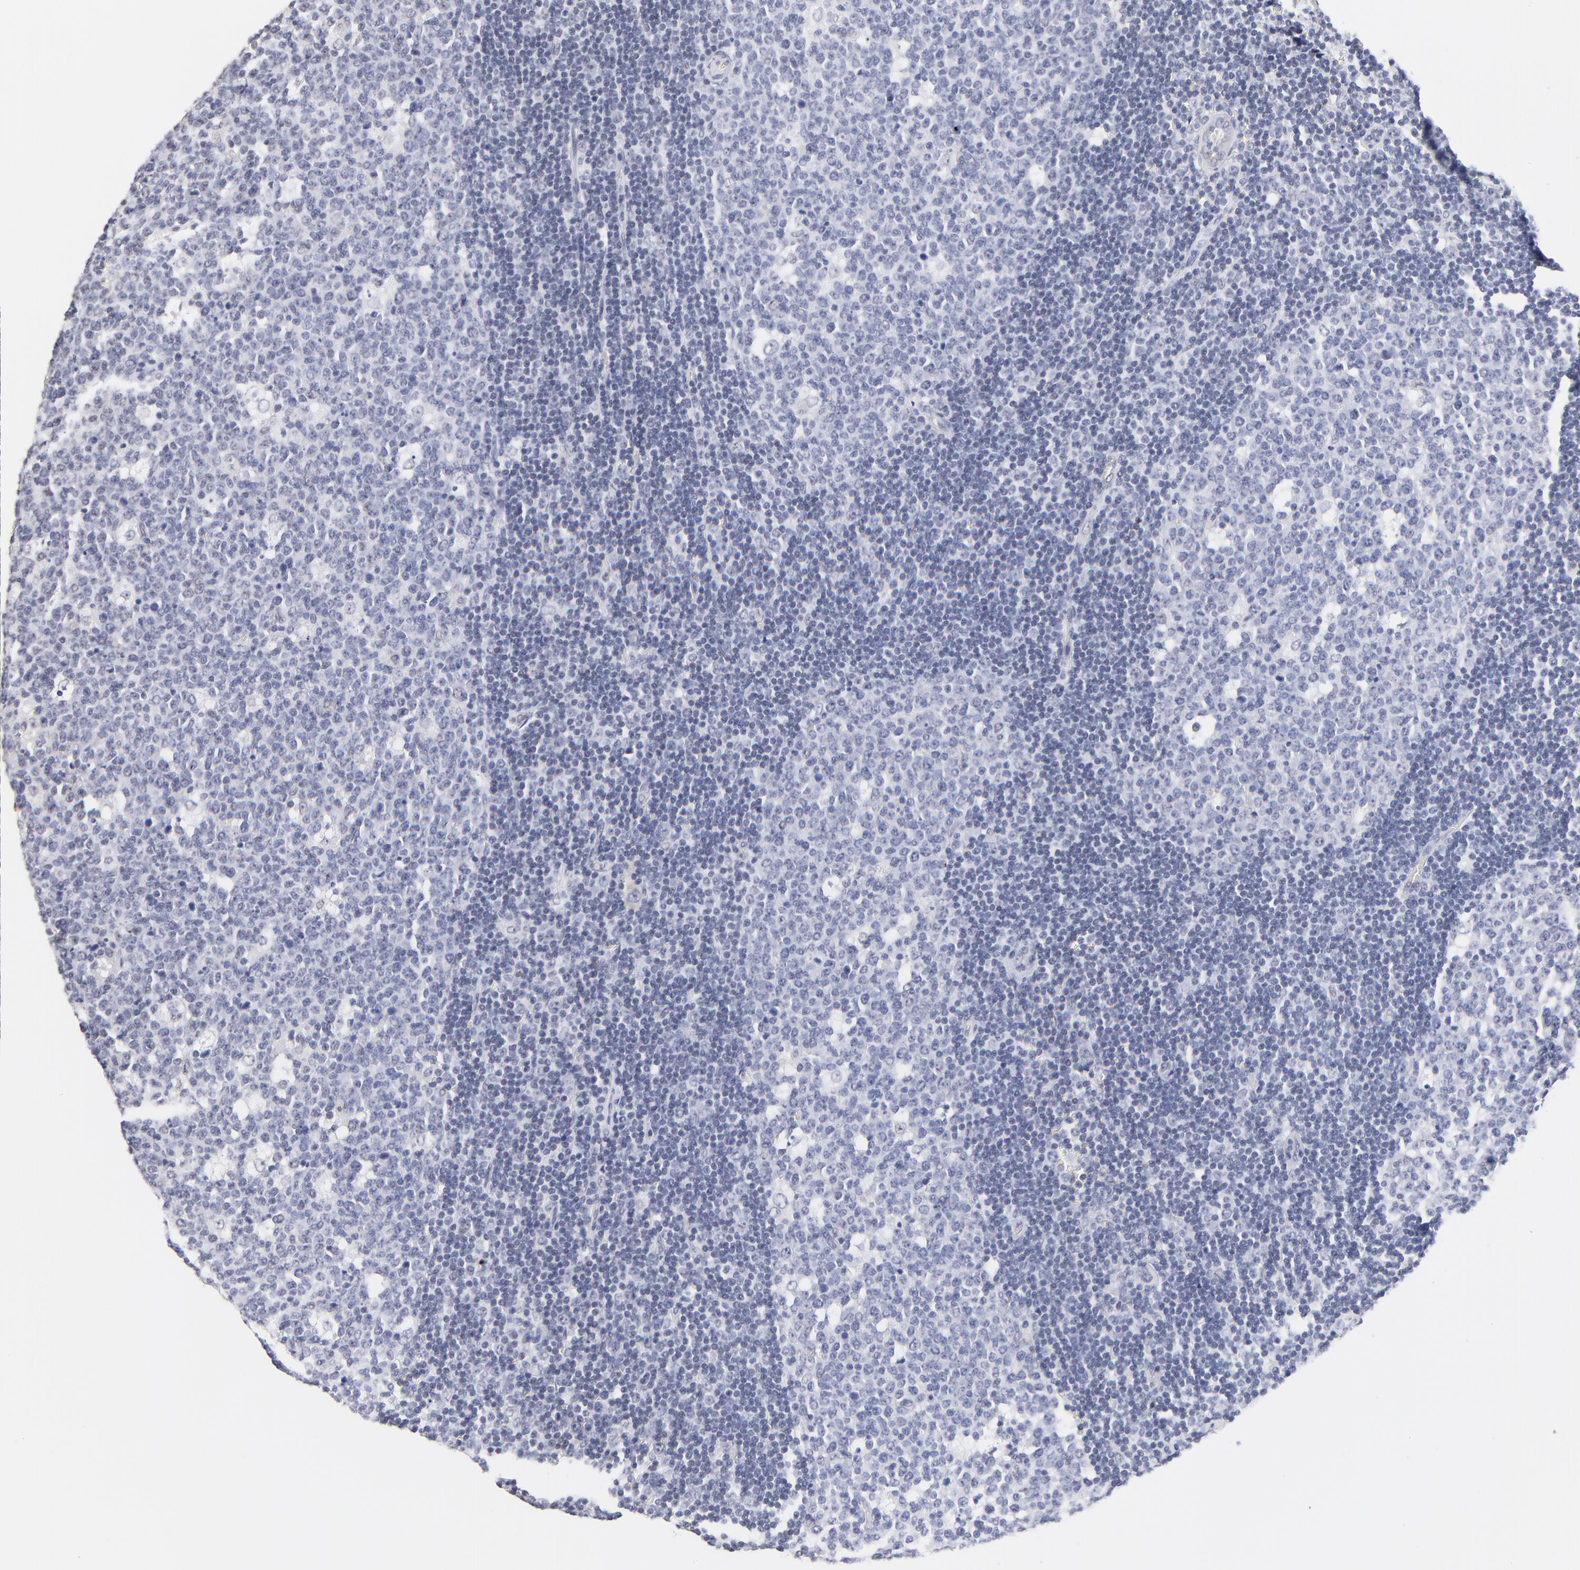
{"staining": {"intensity": "negative", "quantity": "none", "location": "none"}, "tissue": "lymph node", "cell_type": "Germinal center cells", "image_type": "normal", "snomed": [{"axis": "morphology", "description": "Normal tissue, NOS"}, {"axis": "topography", "description": "Lymph node"}, {"axis": "topography", "description": "Salivary gland"}], "caption": "The immunohistochemistry (IHC) micrograph has no significant expression in germinal center cells of lymph node. (DAB (3,3'-diaminobenzidine) immunohistochemistry, high magnification).", "gene": "ZNF74", "patient": {"sex": "male", "age": 8}}